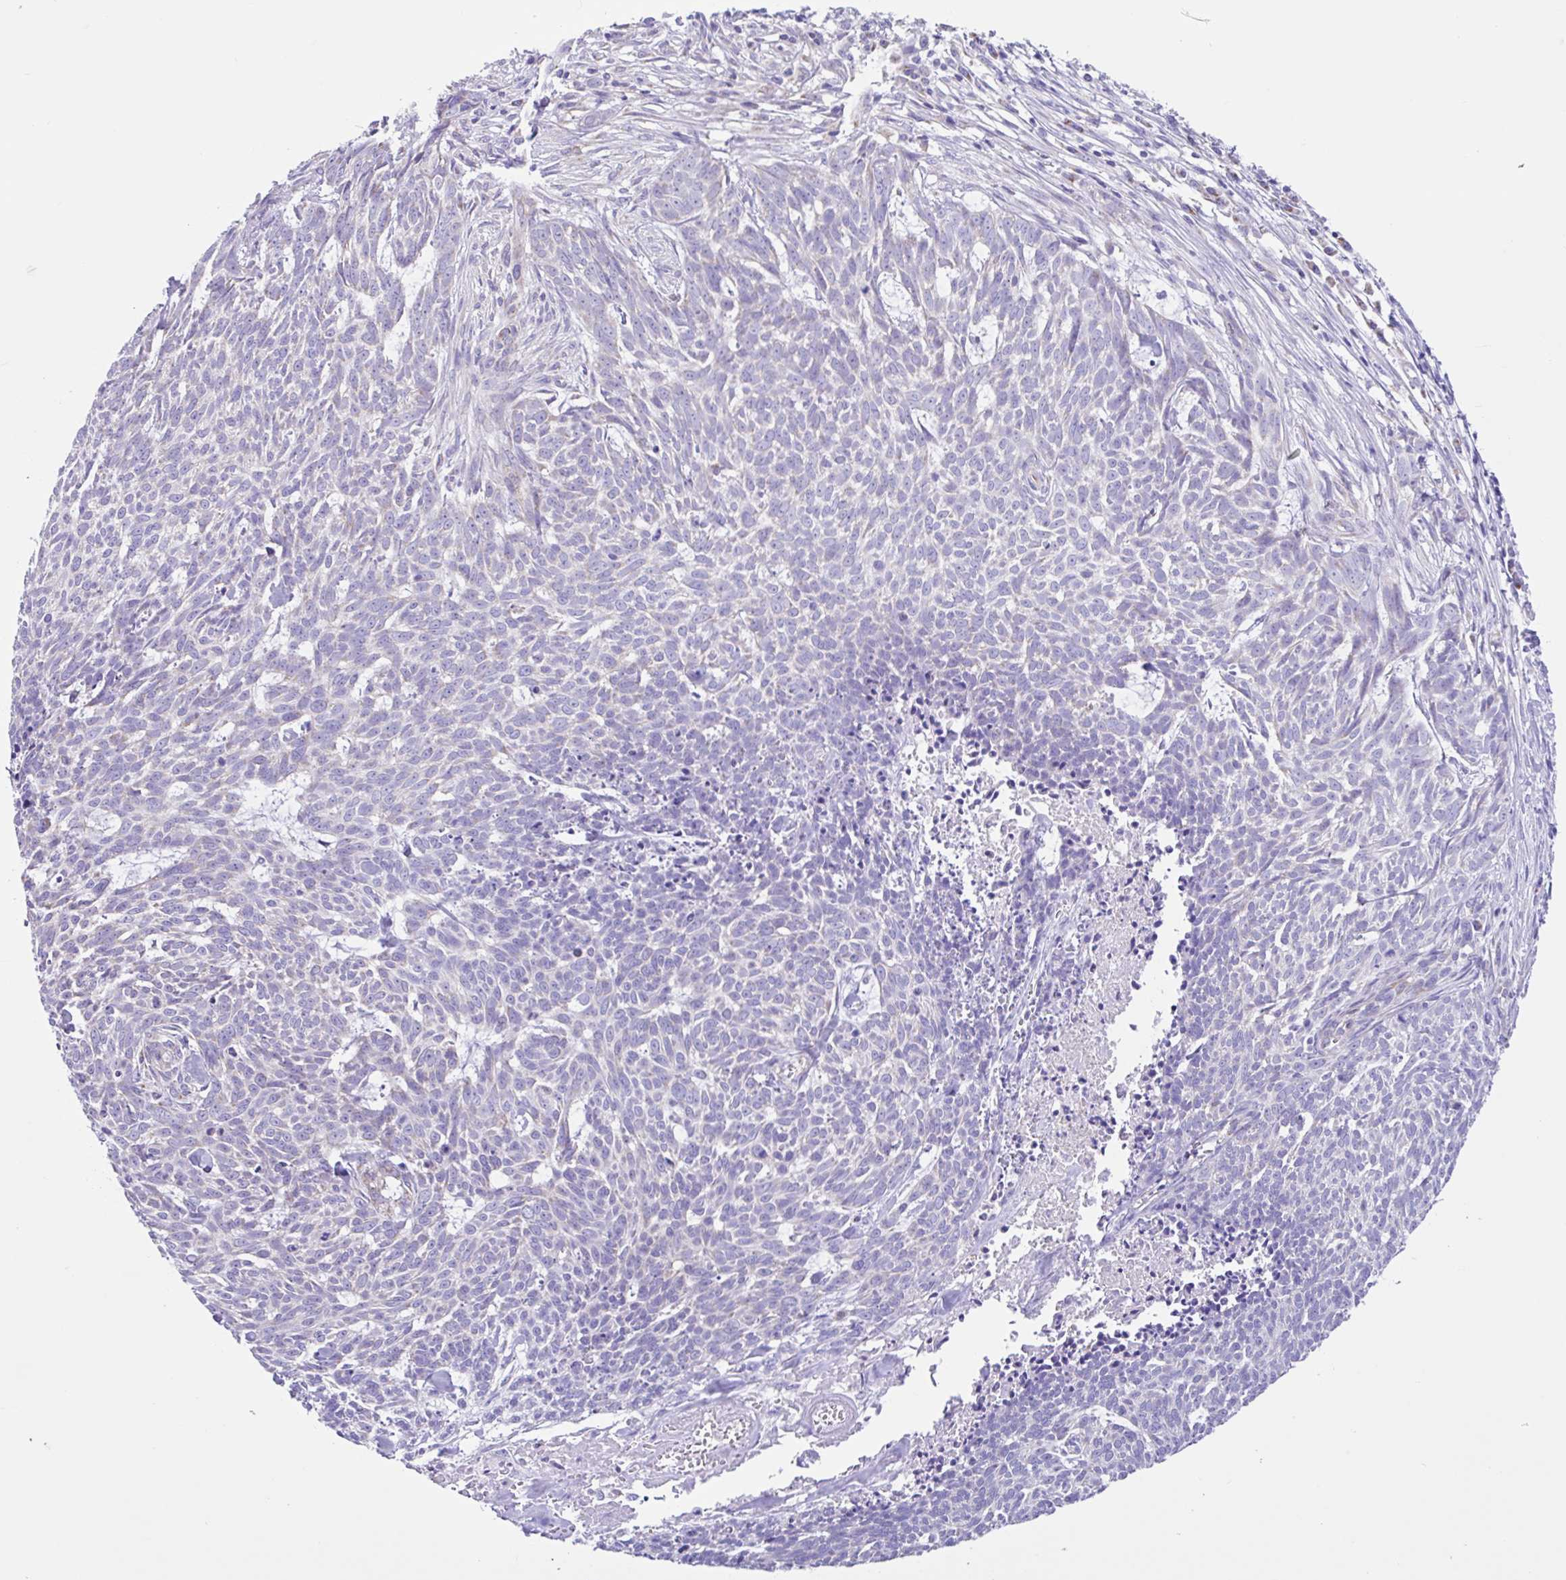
{"staining": {"intensity": "negative", "quantity": "none", "location": "none"}, "tissue": "skin cancer", "cell_type": "Tumor cells", "image_type": "cancer", "snomed": [{"axis": "morphology", "description": "Basal cell carcinoma"}, {"axis": "topography", "description": "Skin"}], "caption": "IHC histopathology image of skin basal cell carcinoma stained for a protein (brown), which displays no staining in tumor cells.", "gene": "NDUFS2", "patient": {"sex": "female", "age": 93}}